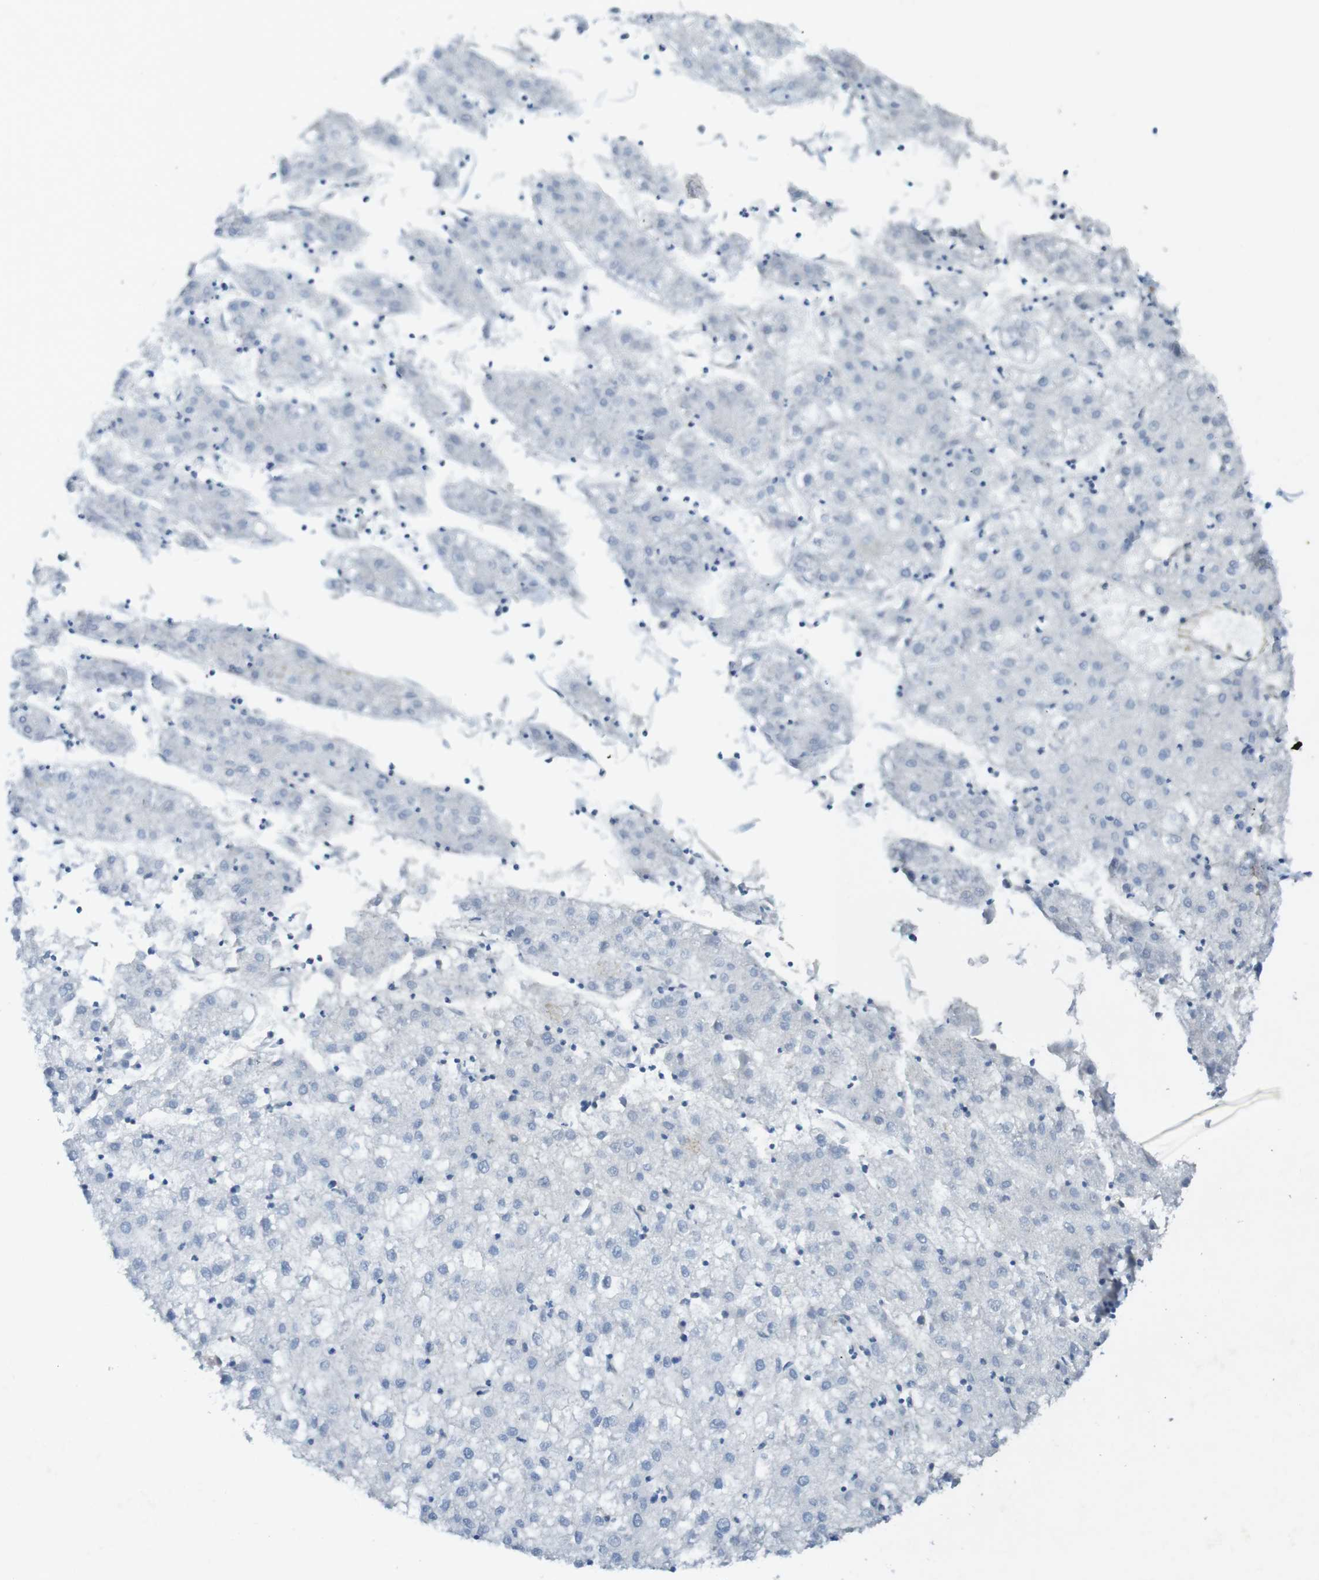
{"staining": {"intensity": "negative", "quantity": "none", "location": "none"}, "tissue": "liver cancer", "cell_type": "Tumor cells", "image_type": "cancer", "snomed": [{"axis": "morphology", "description": "Carcinoma, Hepatocellular, NOS"}, {"axis": "topography", "description": "Liver"}], "caption": "Immunohistochemistry (IHC) photomicrograph of neoplastic tissue: human liver cancer stained with DAB shows no significant protein positivity in tumor cells. (DAB (3,3'-diaminobenzidine) IHC, high magnification).", "gene": "CD320", "patient": {"sex": "male", "age": 72}}